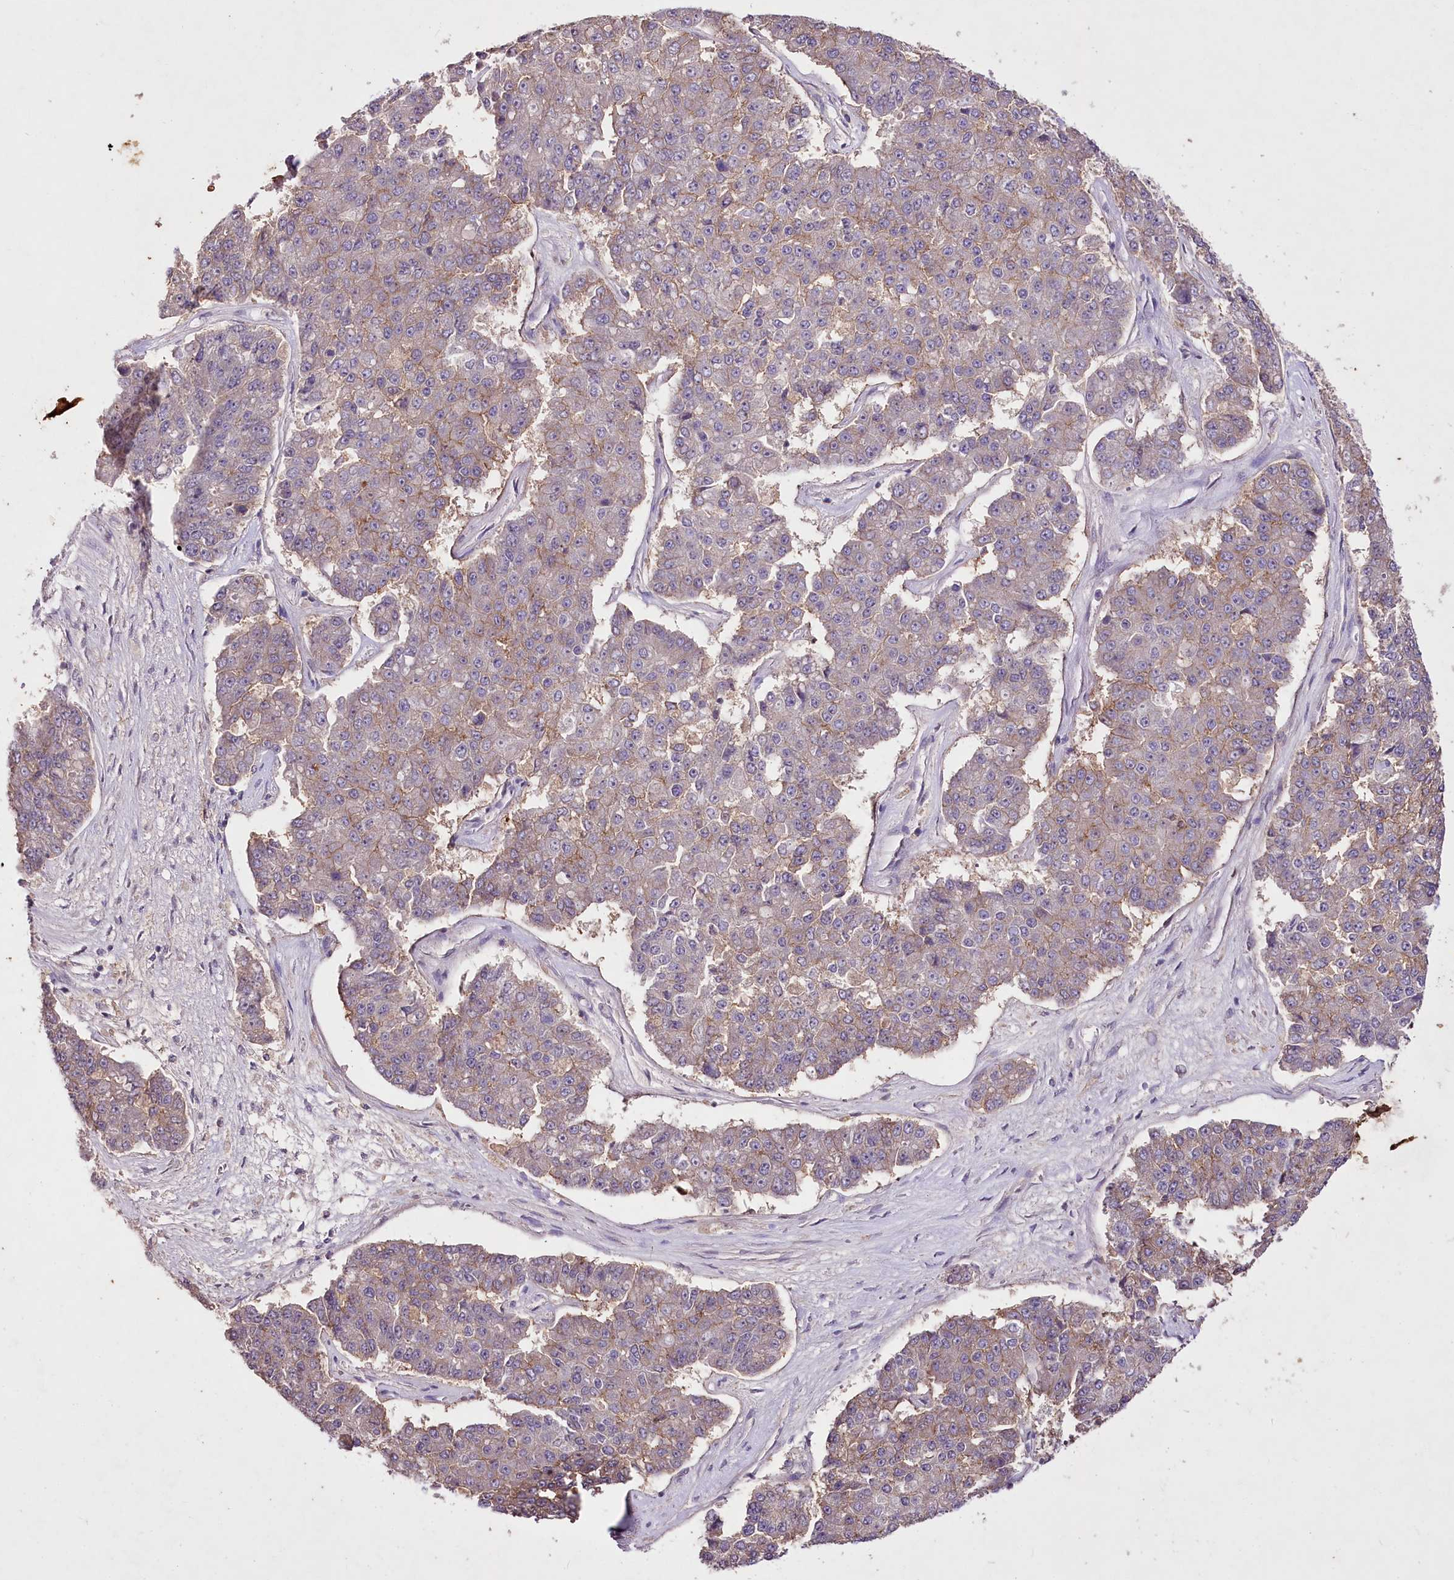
{"staining": {"intensity": "weak", "quantity": "<25%", "location": "cytoplasmic/membranous"}, "tissue": "pancreatic cancer", "cell_type": "Tumor cells", "image_type": "cancer", "snomed": [{"axis": "morphology", "description": "Adenocarcinoma, NOS"}, {"axis": "topography", "description": "Pancreas"}], "caption": "A histopathology image of human pancreatic cancer is negative for staining in tumor cells.", "gene": "ENPP1", "patient": {"sex": "male", "age": 50}}